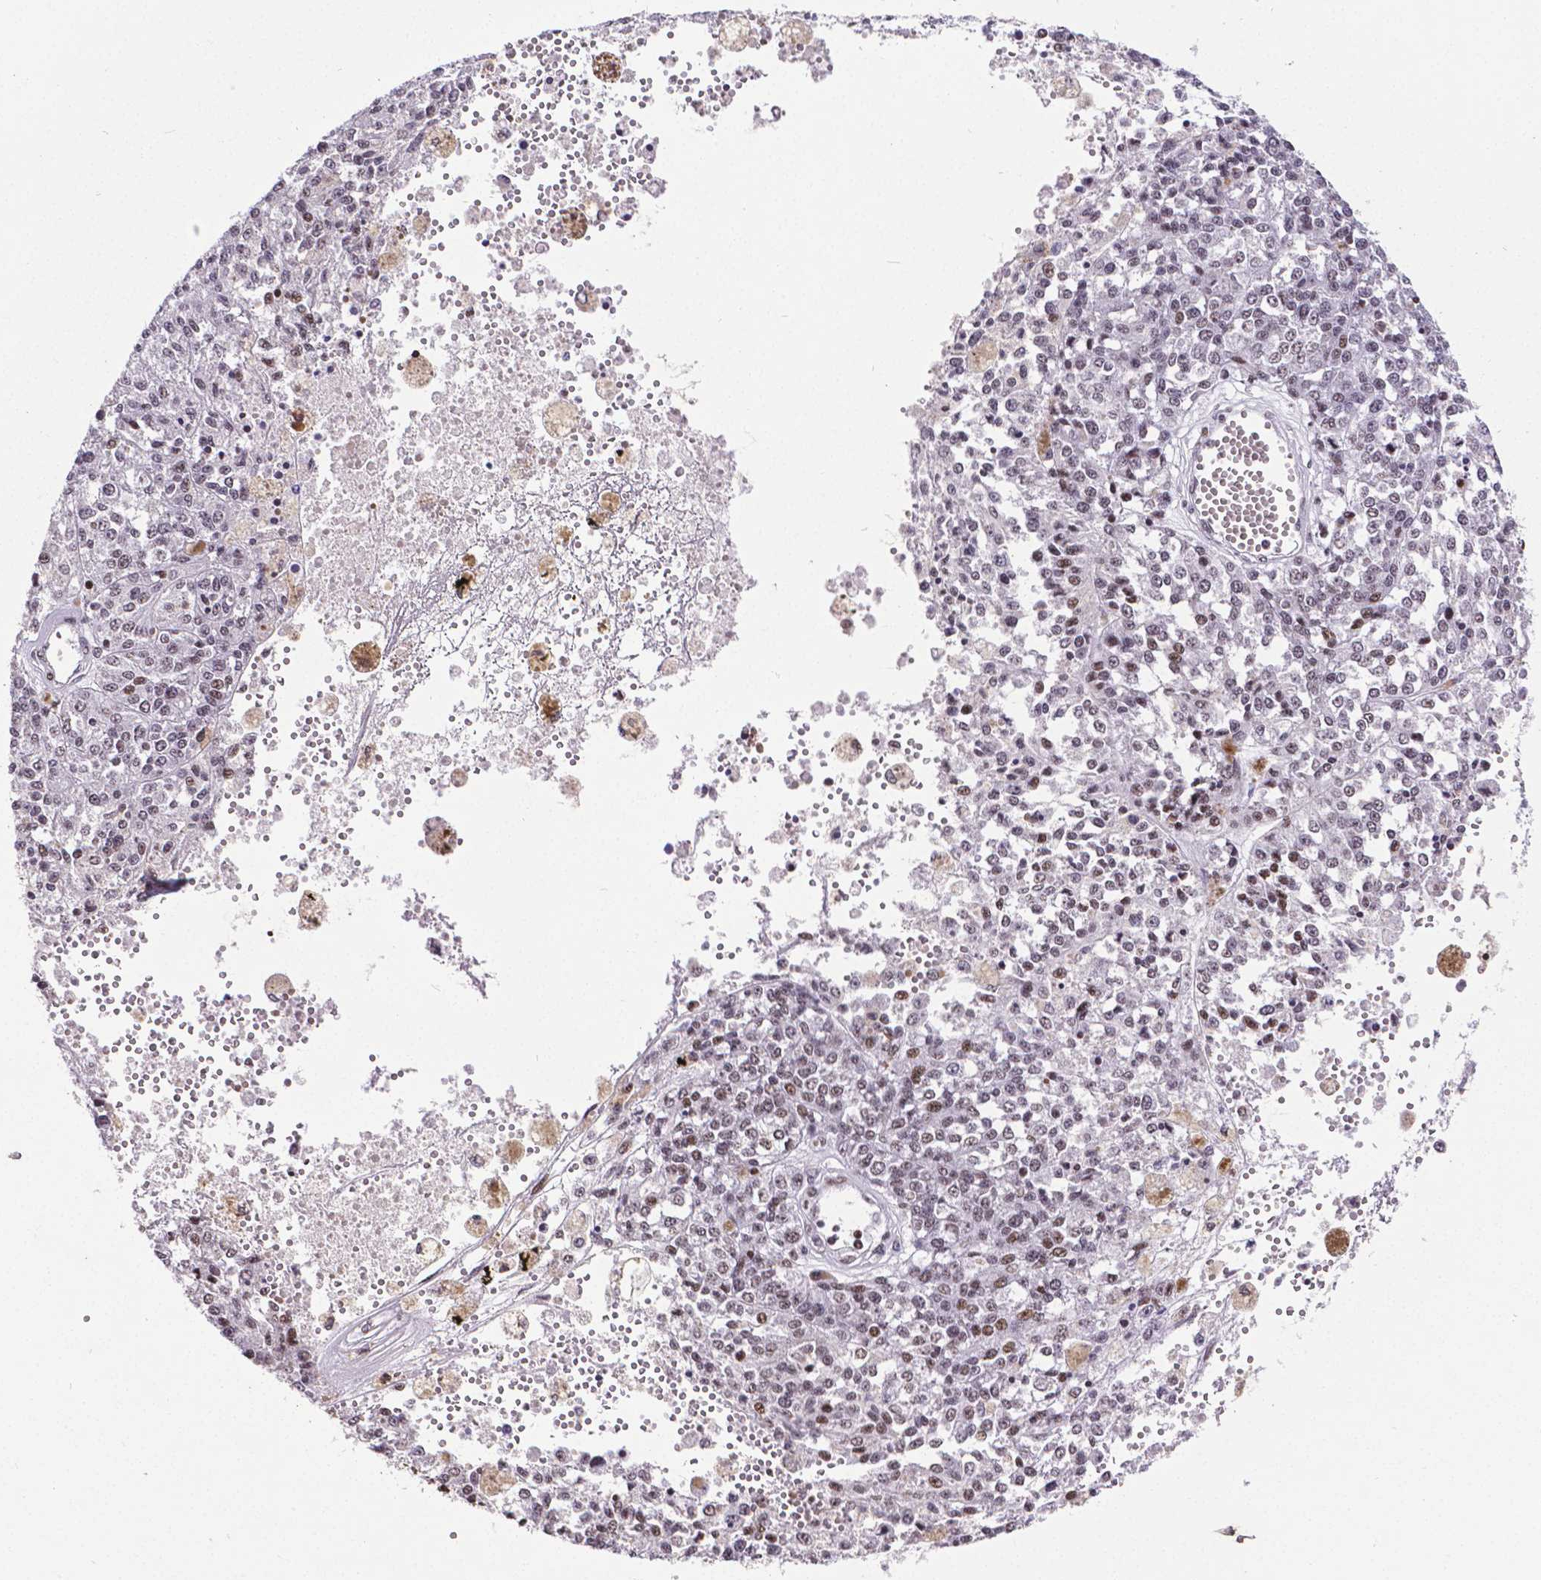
{"staining": {"intensity": "moderate", "quantity": "<25%", "location": "nuclear"}, "tissue": "melanoma", "cell_type": "Tumor cells", "image_type": "cancer", "snomed": [{"axis": "morphology", "description": "Malignant melanoma, Metastatic site"}, {"axis": "topography", "description": "Lymph node"}], "caption": "A high-resolution photomicrograph shows immunohistochemistry staining of melanoma, which demonstrates moderate nuclear positivity in approximately <25% of tumor cells.", "gene": "CTCF", "patient": {"sex": "female", "age": 64}}